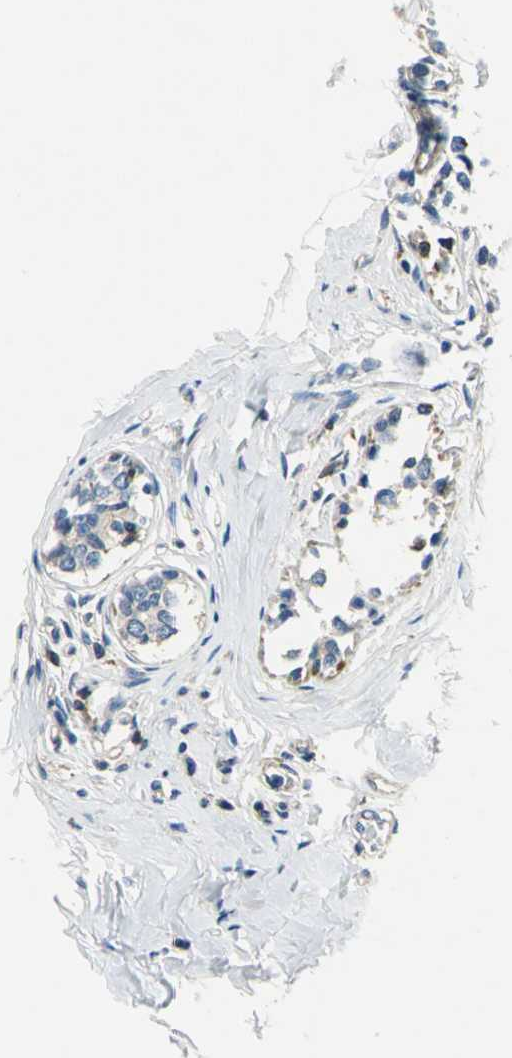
{"staining": {"intensity": "weak", "quantity": "<25%", "location": "cytoplasmic/membranous"}, "tissue": "breast cancer", "cell_type": "Tumor cells", "image_type": "cancer", "snomed": [{"axis": "morphology", "description": "Lobular carcinoma"}, {"axis": "topography", "description": "Breast"}], "caption": "Tumor cells show no significant expression in lobular carcinoma (breast). Nuclei are stained in blue.", "gene": "DDX3Y", "patient": {"sex": "female", "age": 51}}